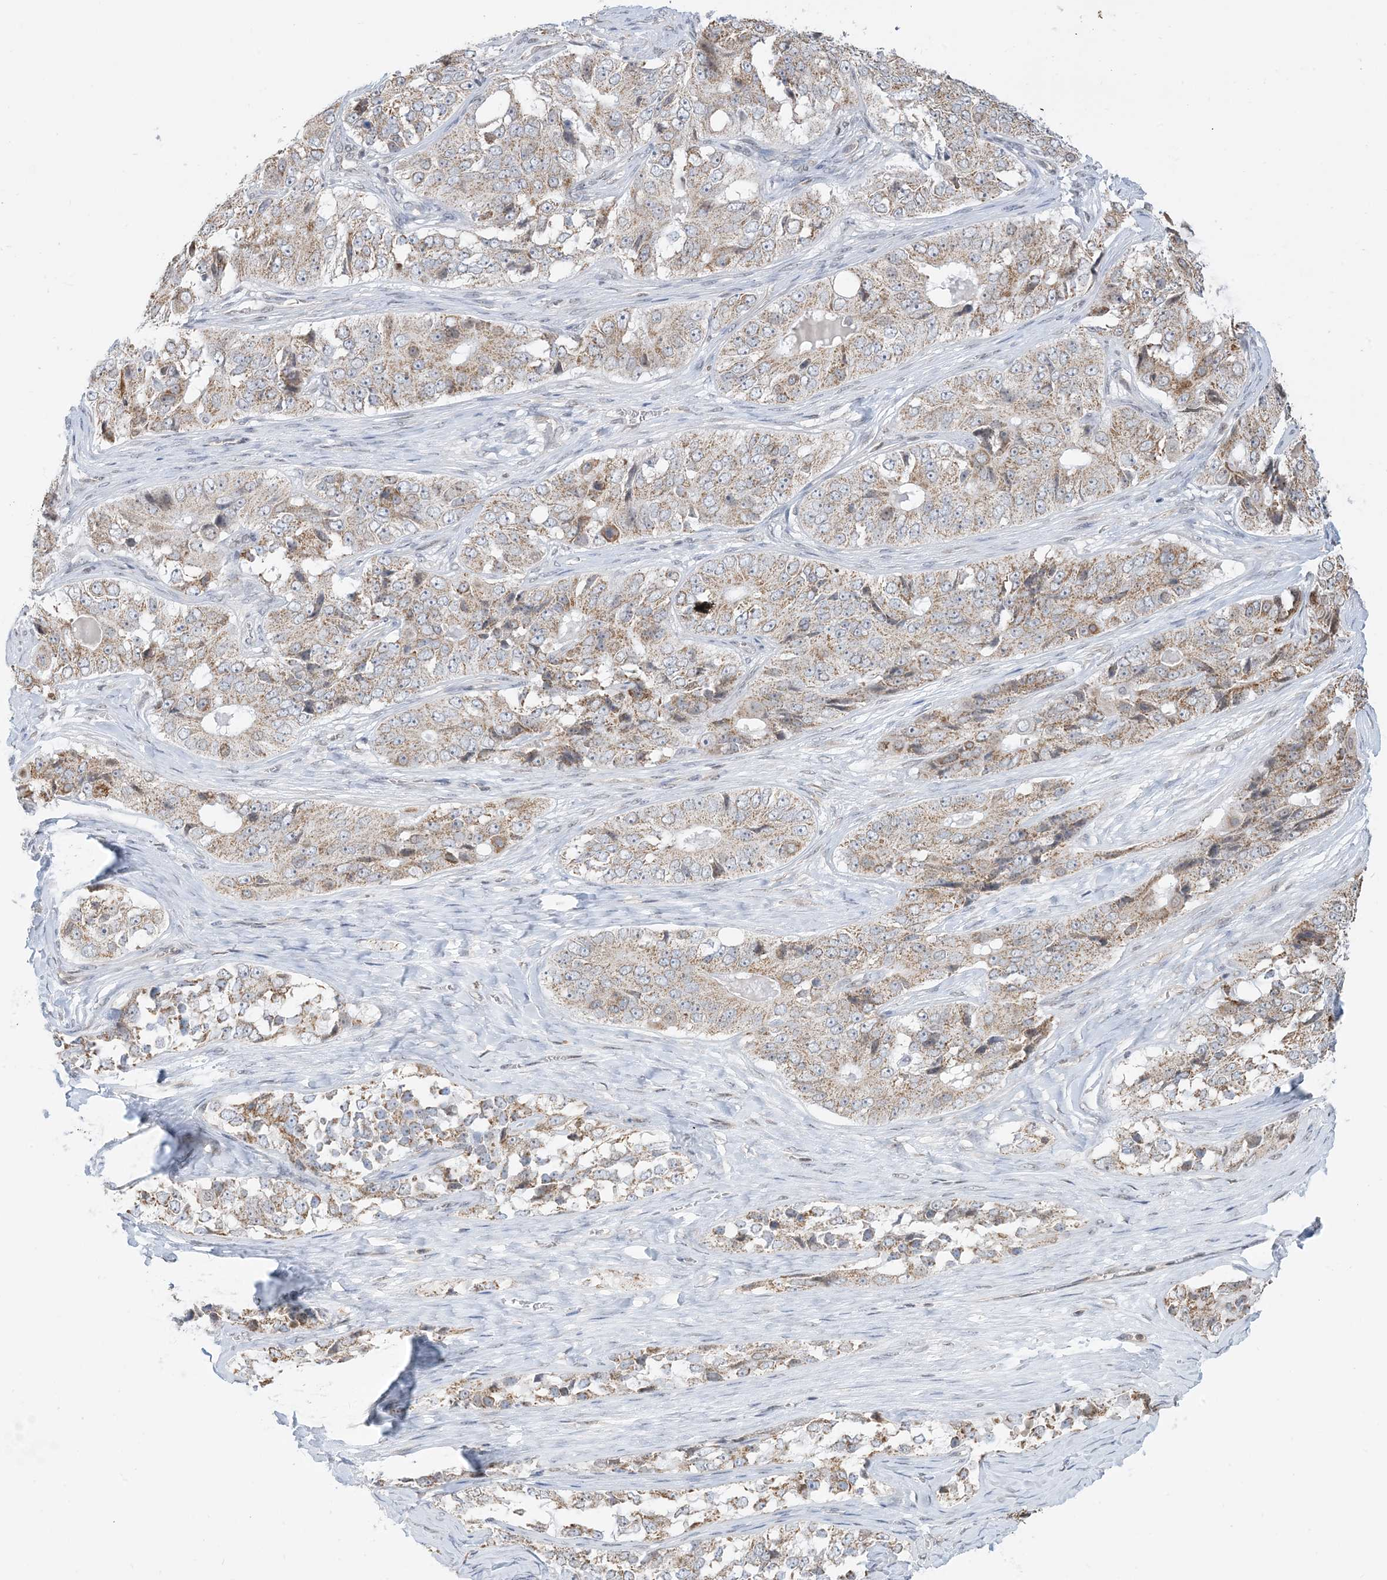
{"staining": {"intensity": "weak", "quantity": ">75%", "location": "cytoplasmic/membranous"}, "tissue": "ovarian cancer", "cell_type": "Tumor cells", "image_type": "cancer", "snomed": [{"axis": "morphology", "description": "Carcinoma, endometroid"}, {"axis": "topography", "description": "Ovary"}], "caption": "Endometroid carcinoma (ovarian) was stained to show a protein in brown. There is low levels of weak cytoplasmic/membranous positivity in about >75% of tumor cells. Nuclei are stained in blue.", "gene": "CASP4", "patient": {"sex": "female", "age": 51}}